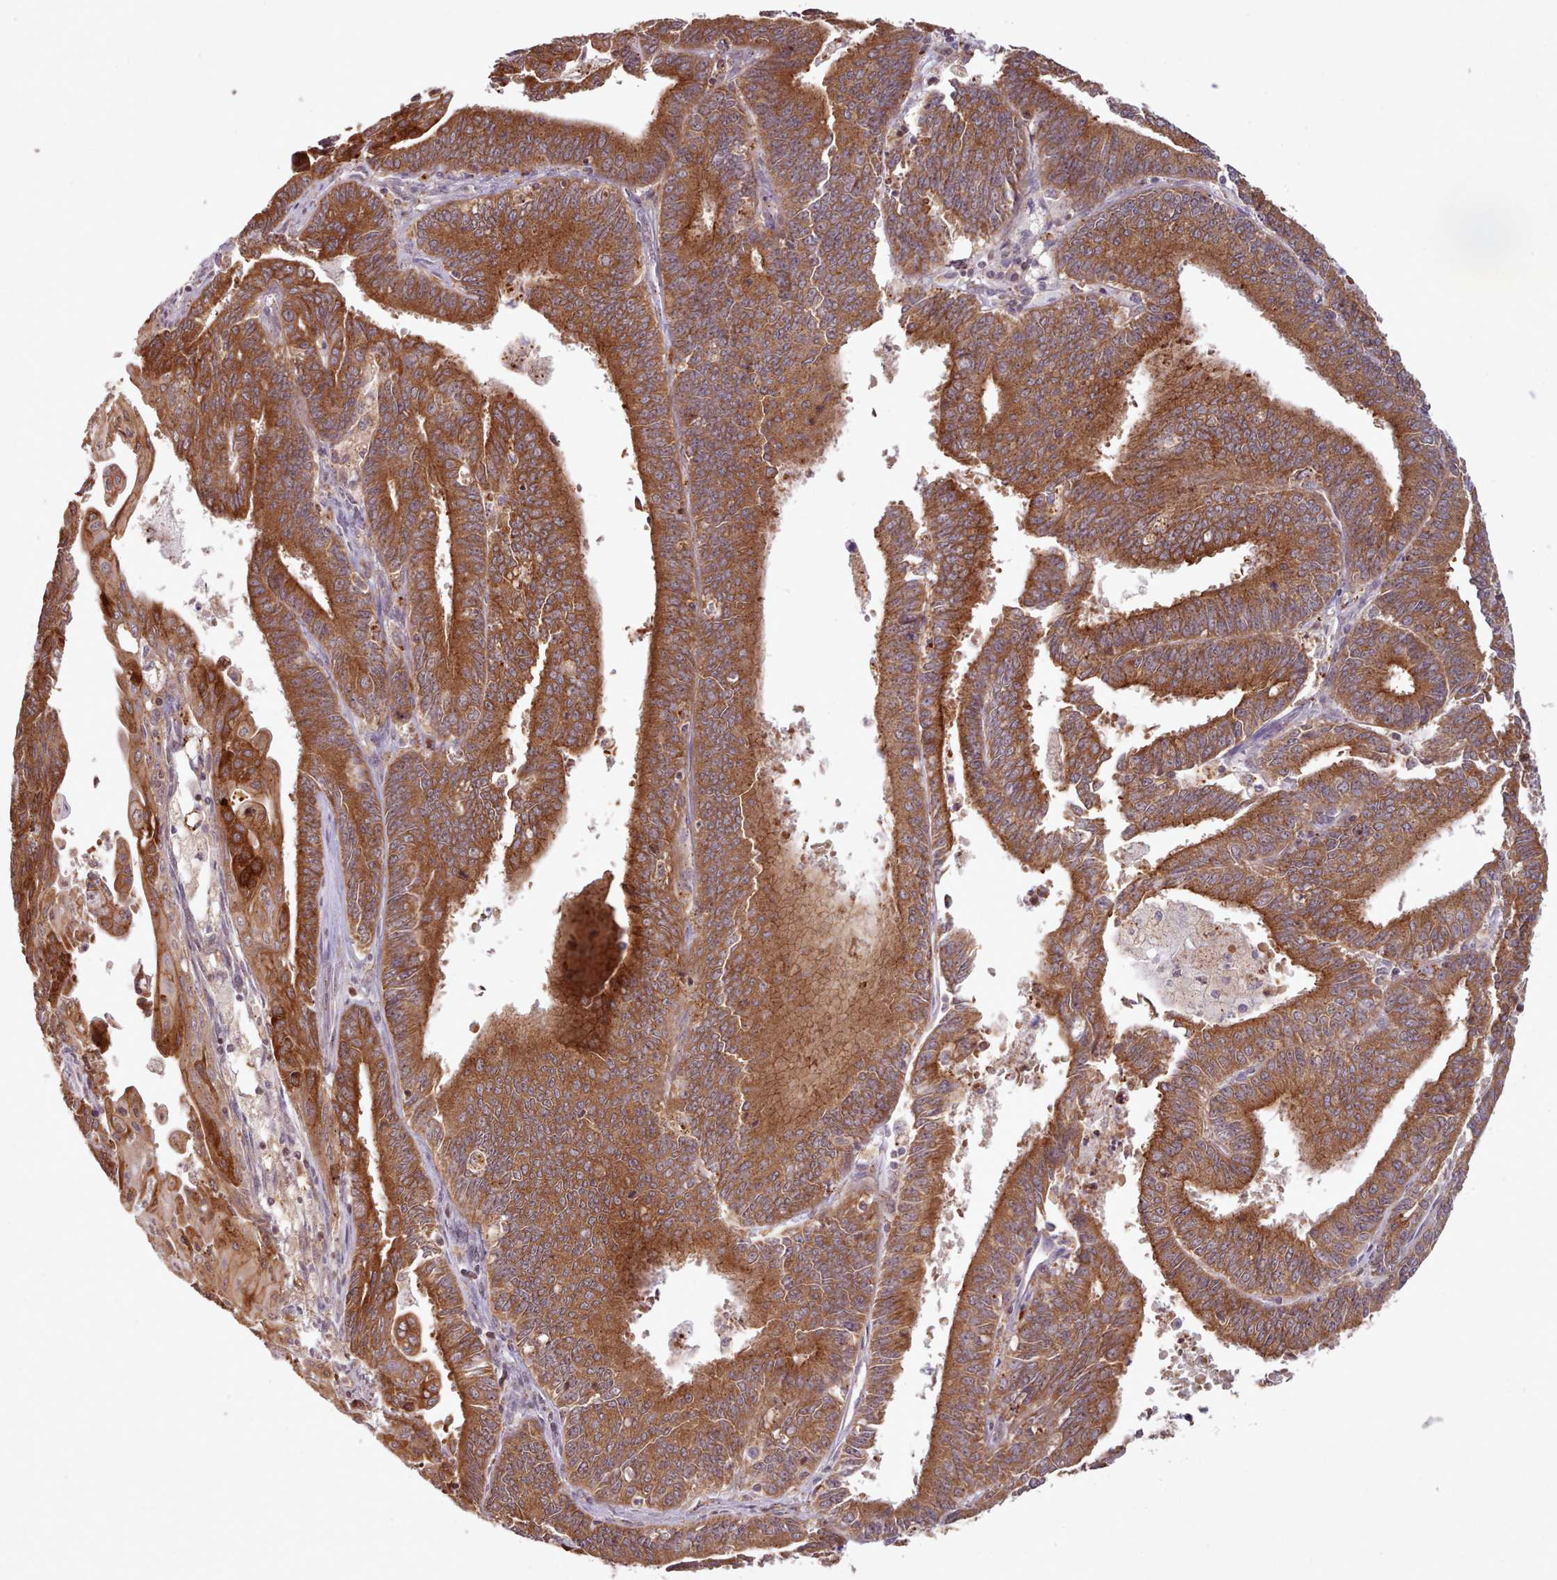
{"staining": {"intensity": "strong", "quantity": ">75%", "location": "cytoplasmic/membranous"}, "tissue": "endometrial cancer", "cell_type": "Tumor cells", "image_type": "cancer", "snomed": [{"axis": "morphology", "description": "Adenocarcinoma, NOS"}, {"axis": "topography", "description": "Endometrium"}], "caption": "Immunohistochemistry photomicrograph of endometrial cancer stained for a protein (brown), which exhibits high levels of strong cytoplasmic/membranous staining in about >75% of tumor cells.", "gene": "CRYBG1", "patient": {"sex": "female", "age": 73}}